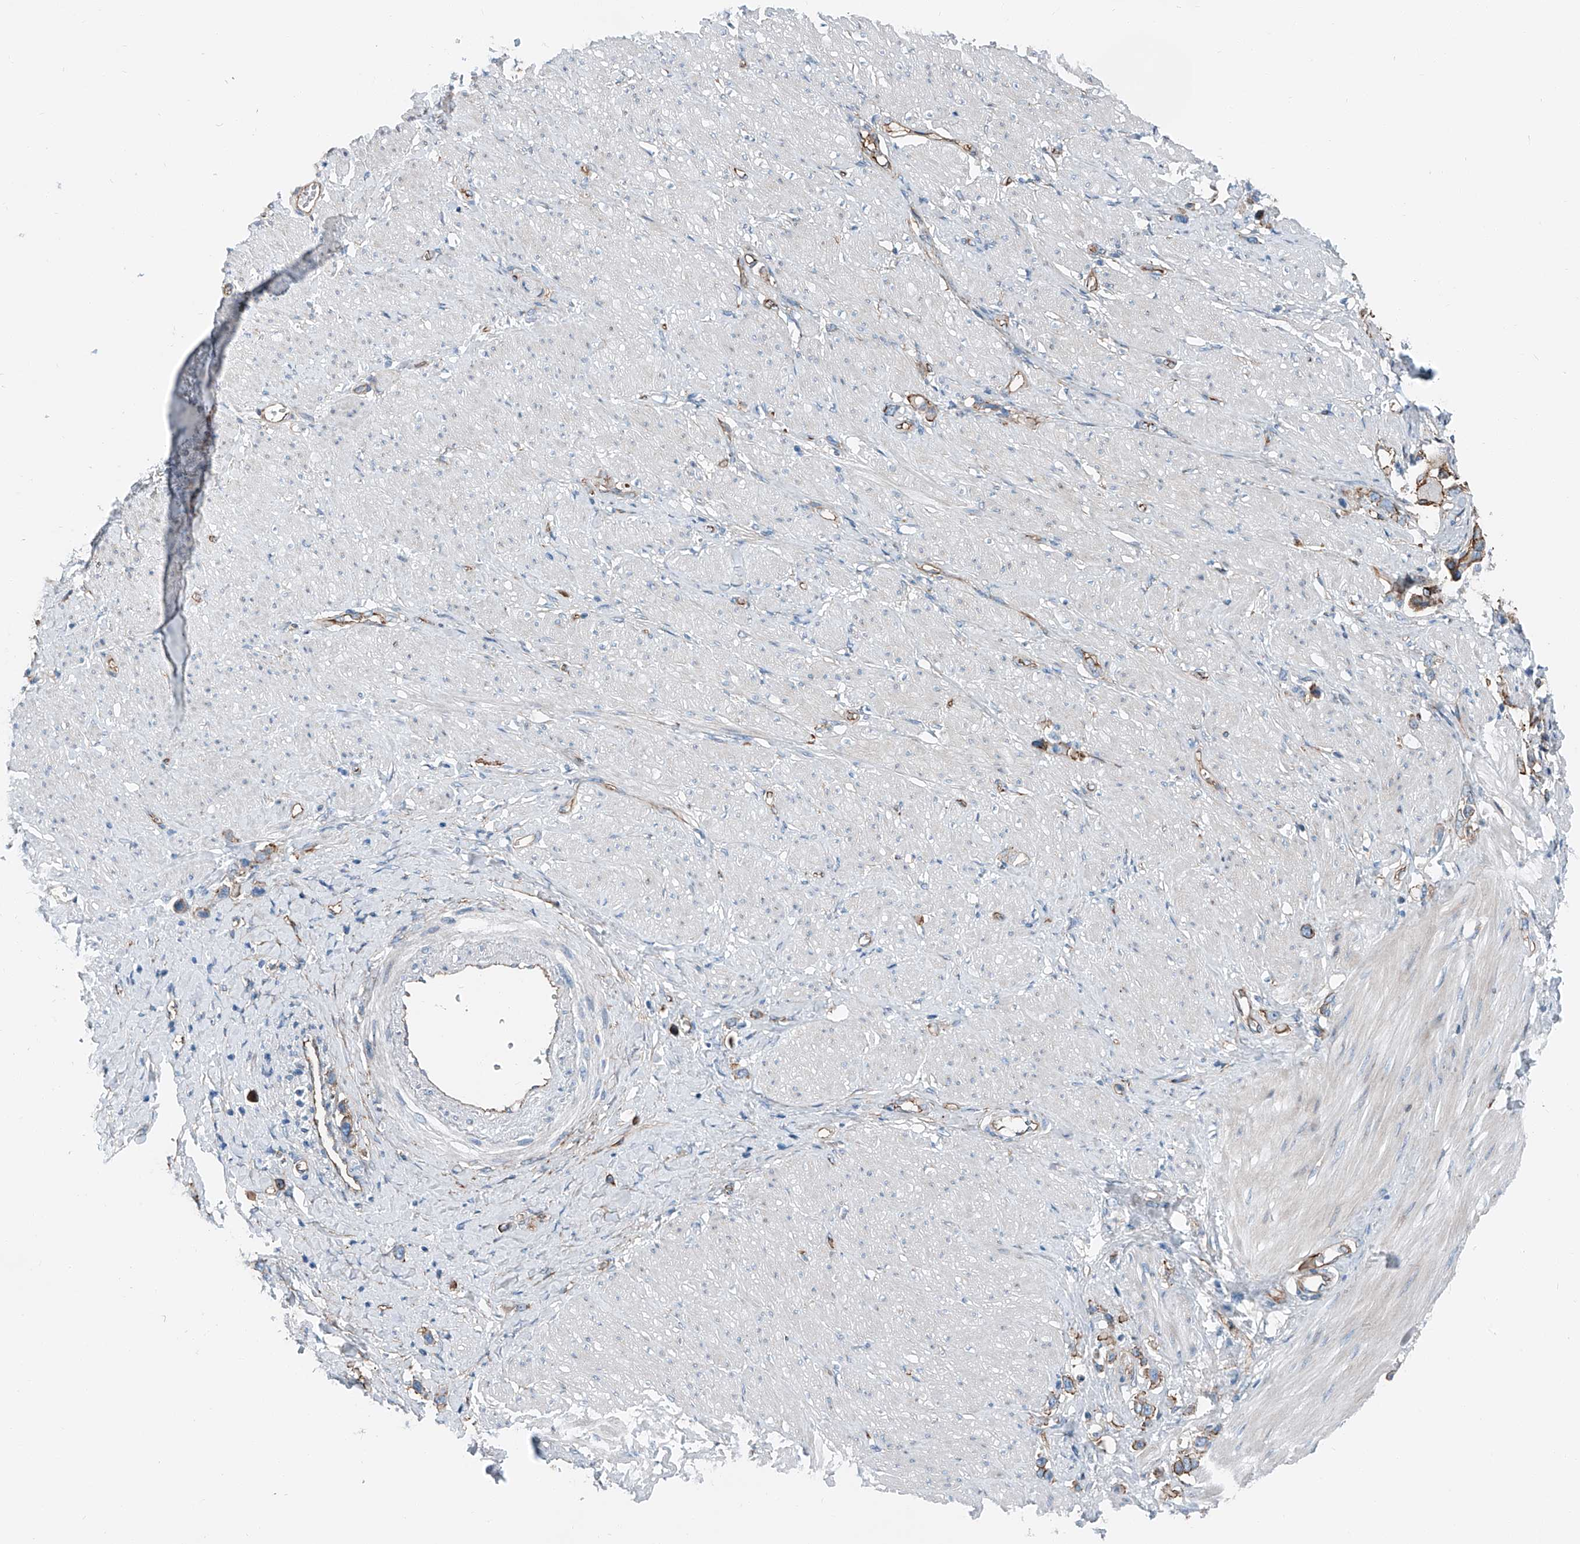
{"staining": {"intensity": "moderate", "quantity": ">75%", "location": "cytoplasmic/membranous"}, "tissue": "stomach cancer", "cell_type": "Tumor cells", "image_type": "cancer", "snomed": [{"axis": "morphology", "description": "Adenocarcinoma, NOS"}, {"axis": "topography", "description": "Stomach"}], "caption": "Protein staining of adenocarcinoma (stomach) tissue displays moderate cytoplasmic/membranous staining in about >75% of tumor cells.", "gene": "THEMIS2", "patient": {"sex": "female", "age": 65}}